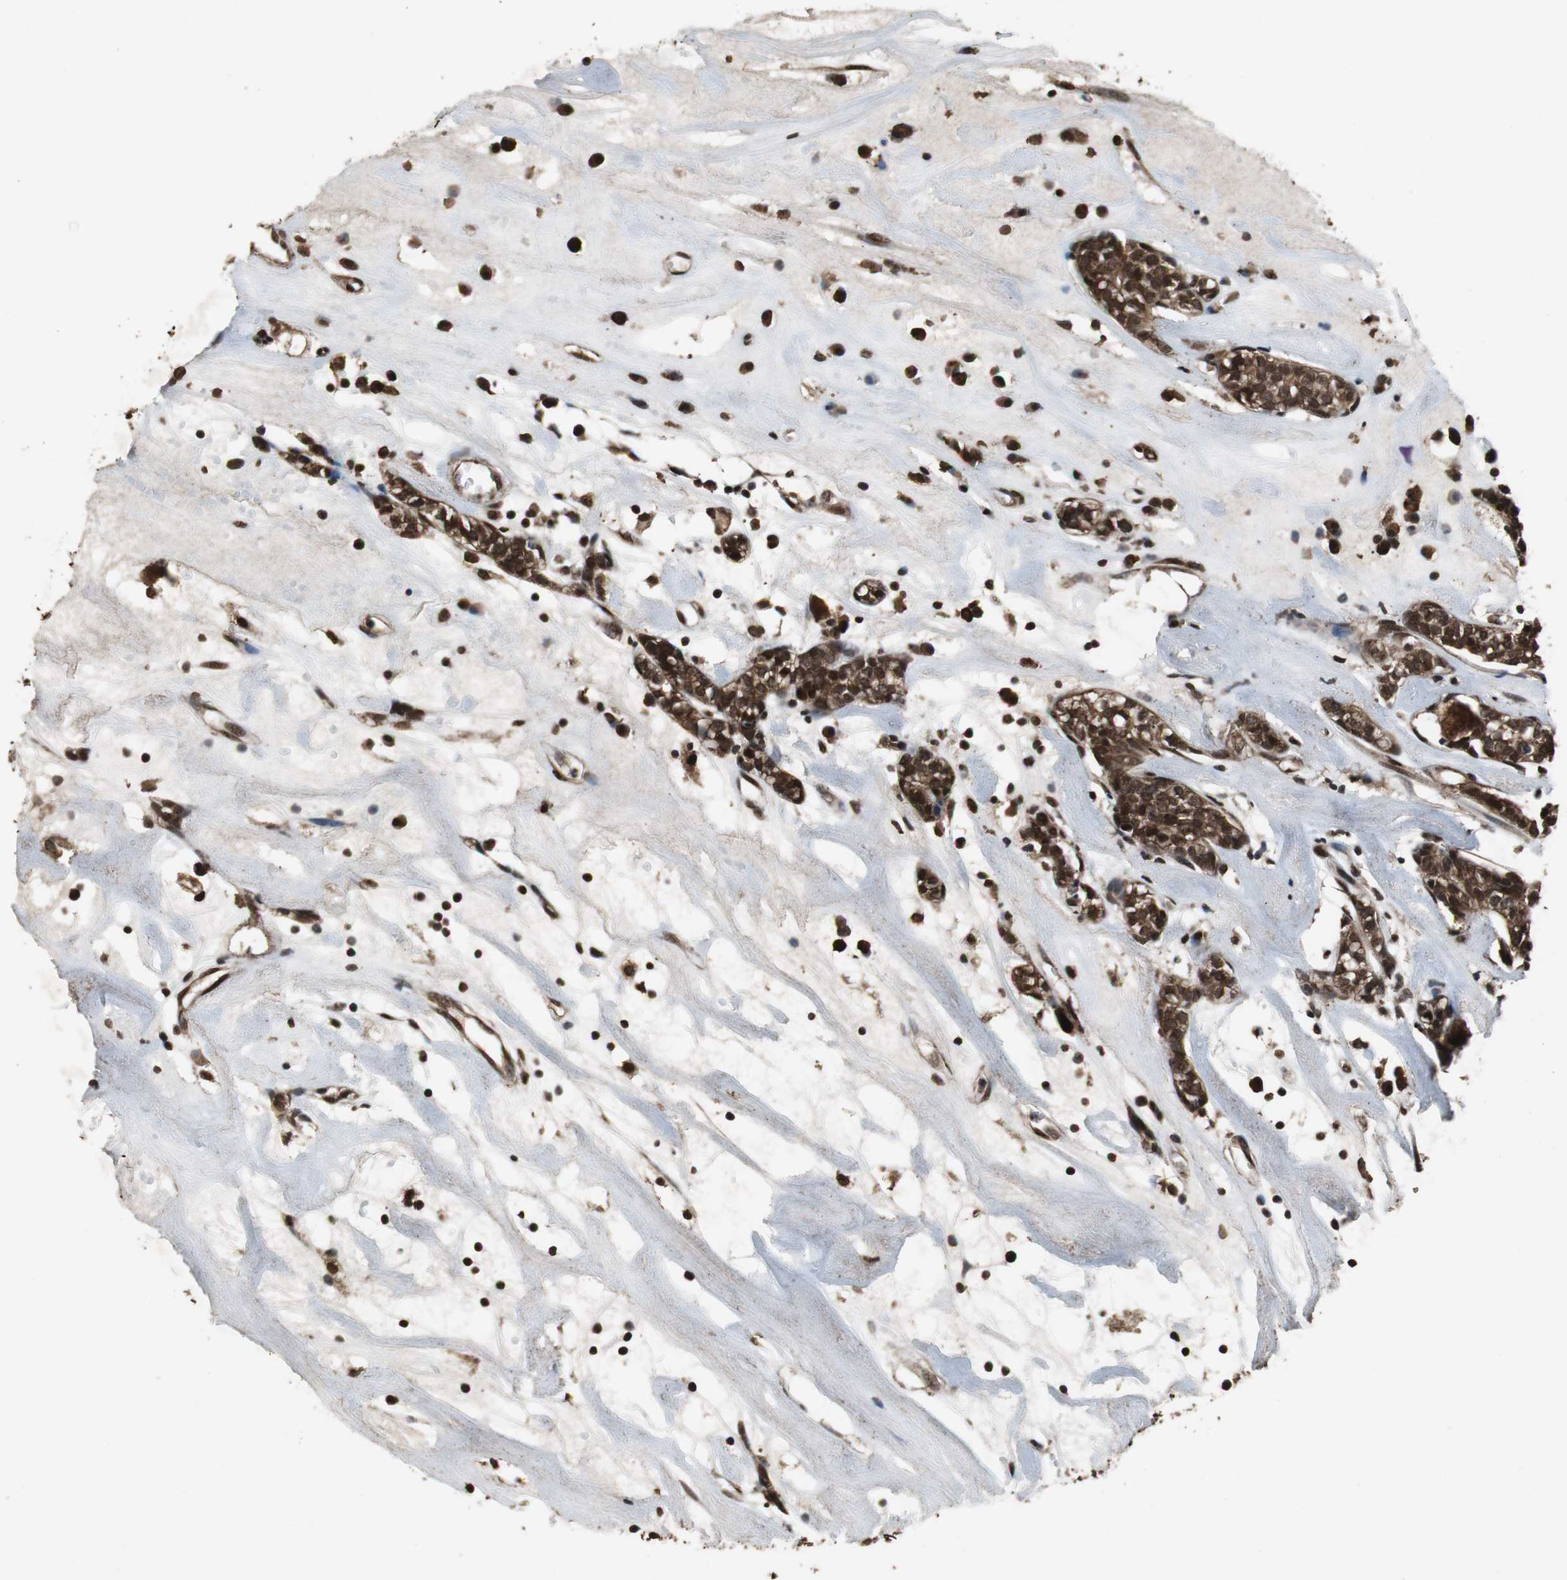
{"staining": {"intensity": "strong", "quantity": ">75%", "location": "cytoplasmic/membranous,nuclear"}, "tissue": "head and neck cancer", "cell_type": "Tumor cells", "image_type": "cancer", "snomed": [{"axis": "morphology", "description": "Adenocarcinoma, NOS"}, {"axis": "topography", "description": "Salivary gland"}, {"axis": "topography", "description": "Head-Neck"}], "caption": "Head and neck adenocarcinoma was stained to show a protein in brown. There is high levels of strong cytoplasmic/membranous and nuclear expression in about >75% of tumor cells.", "gene": "ZNF18", "patient": {"sex": "female", "age": 65}}